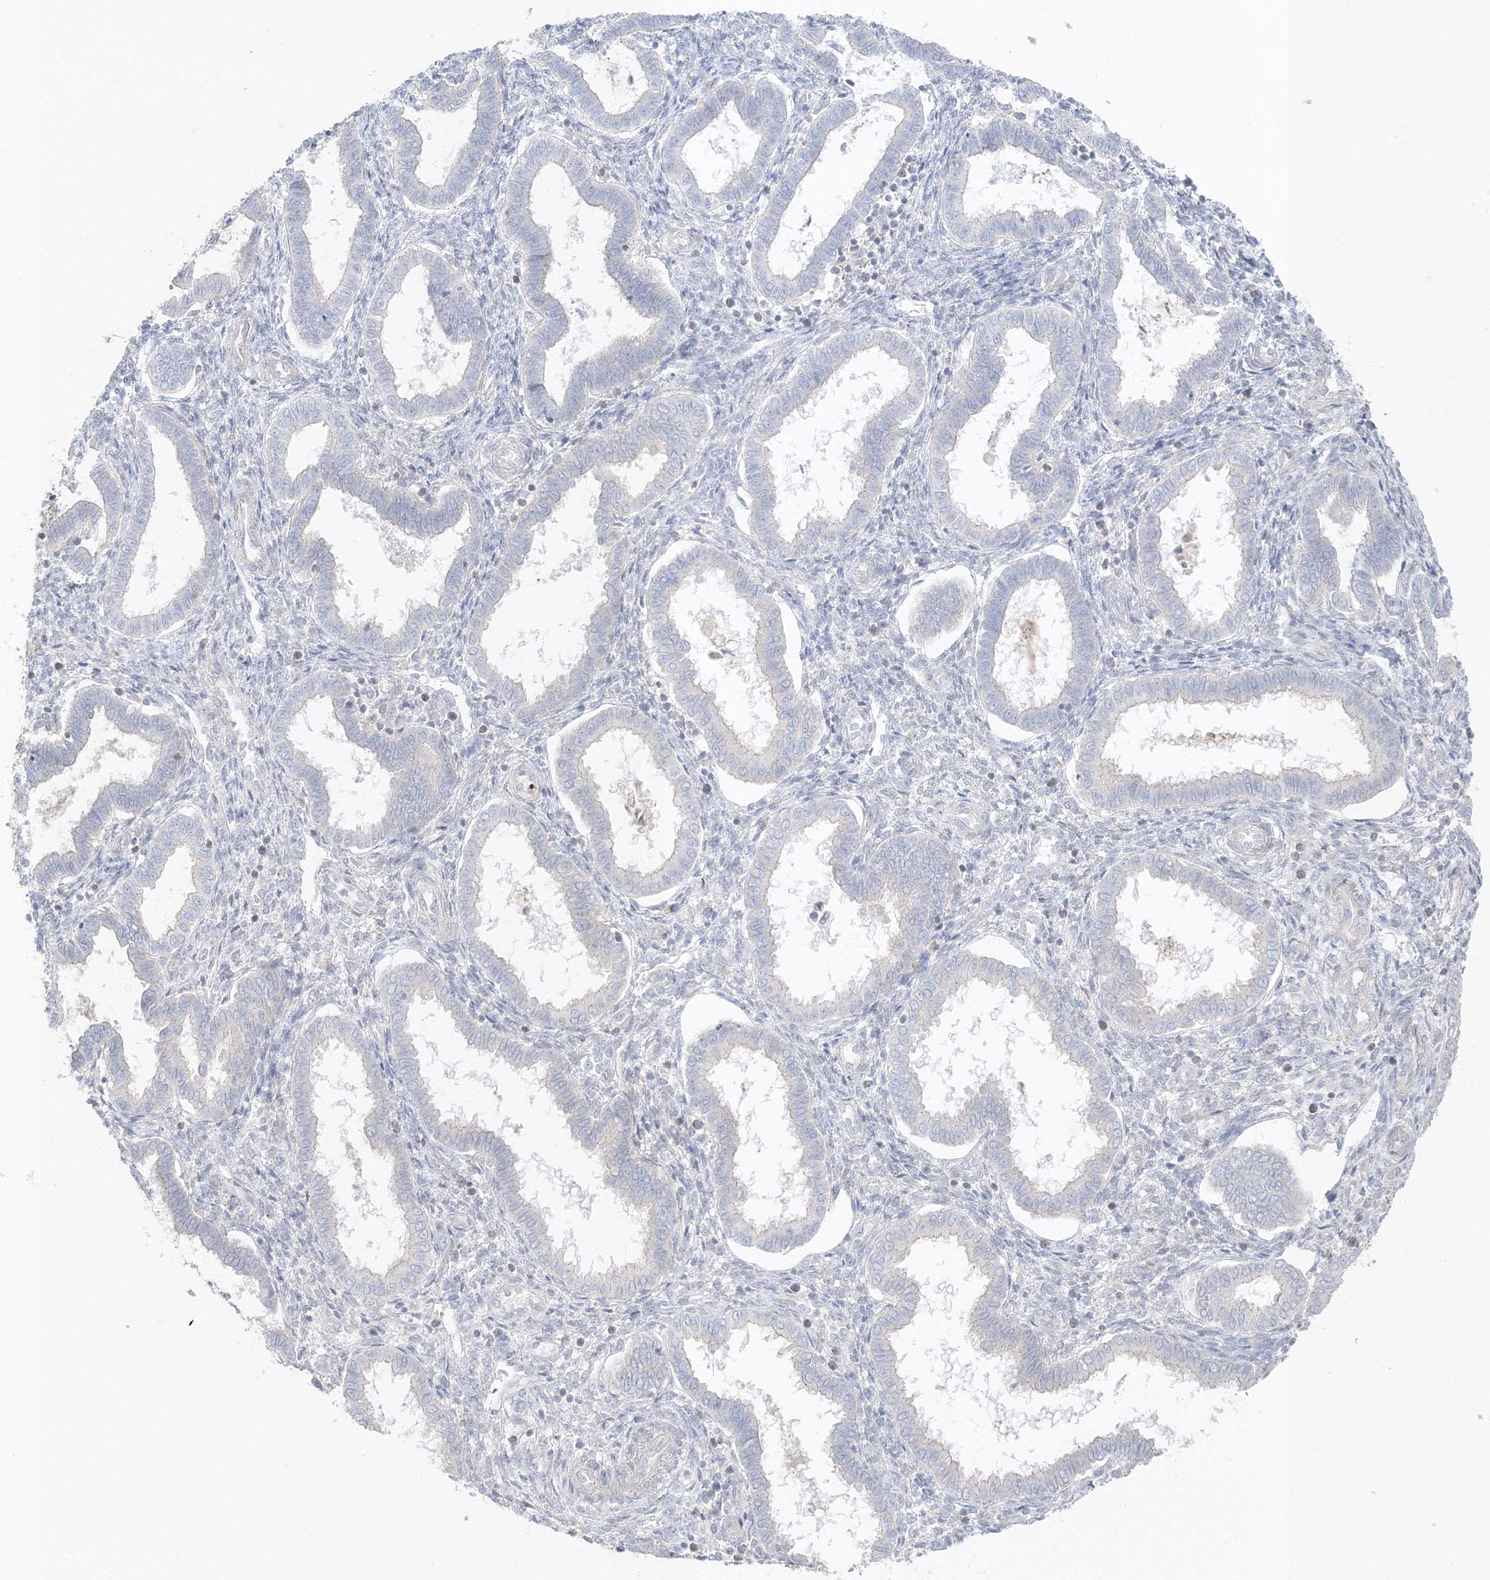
{"staining": {"intensity": "negative", "quantity": "none", "location": "none"}, "tissue": "endometrium", "cell_type": "Cells in endometrial stroma", "image_type": "normal", "snomed": [{"axis": "morphology", "description": "Normal tissue, NOS"}, {"axis": "topography", "description": "Endometrium"}], "caption": "Protein analysis of unremarkable endometrium exhibits no significant positivity in cells in endometrial stroma. The staining was performed using DAB to visualize the protein expression in brown, while the nuclei were stained in blue with hematoxylin (Magnification: 20x).", "gene": "ETAA1", "patient": {"sex": "female", "age": 24}}